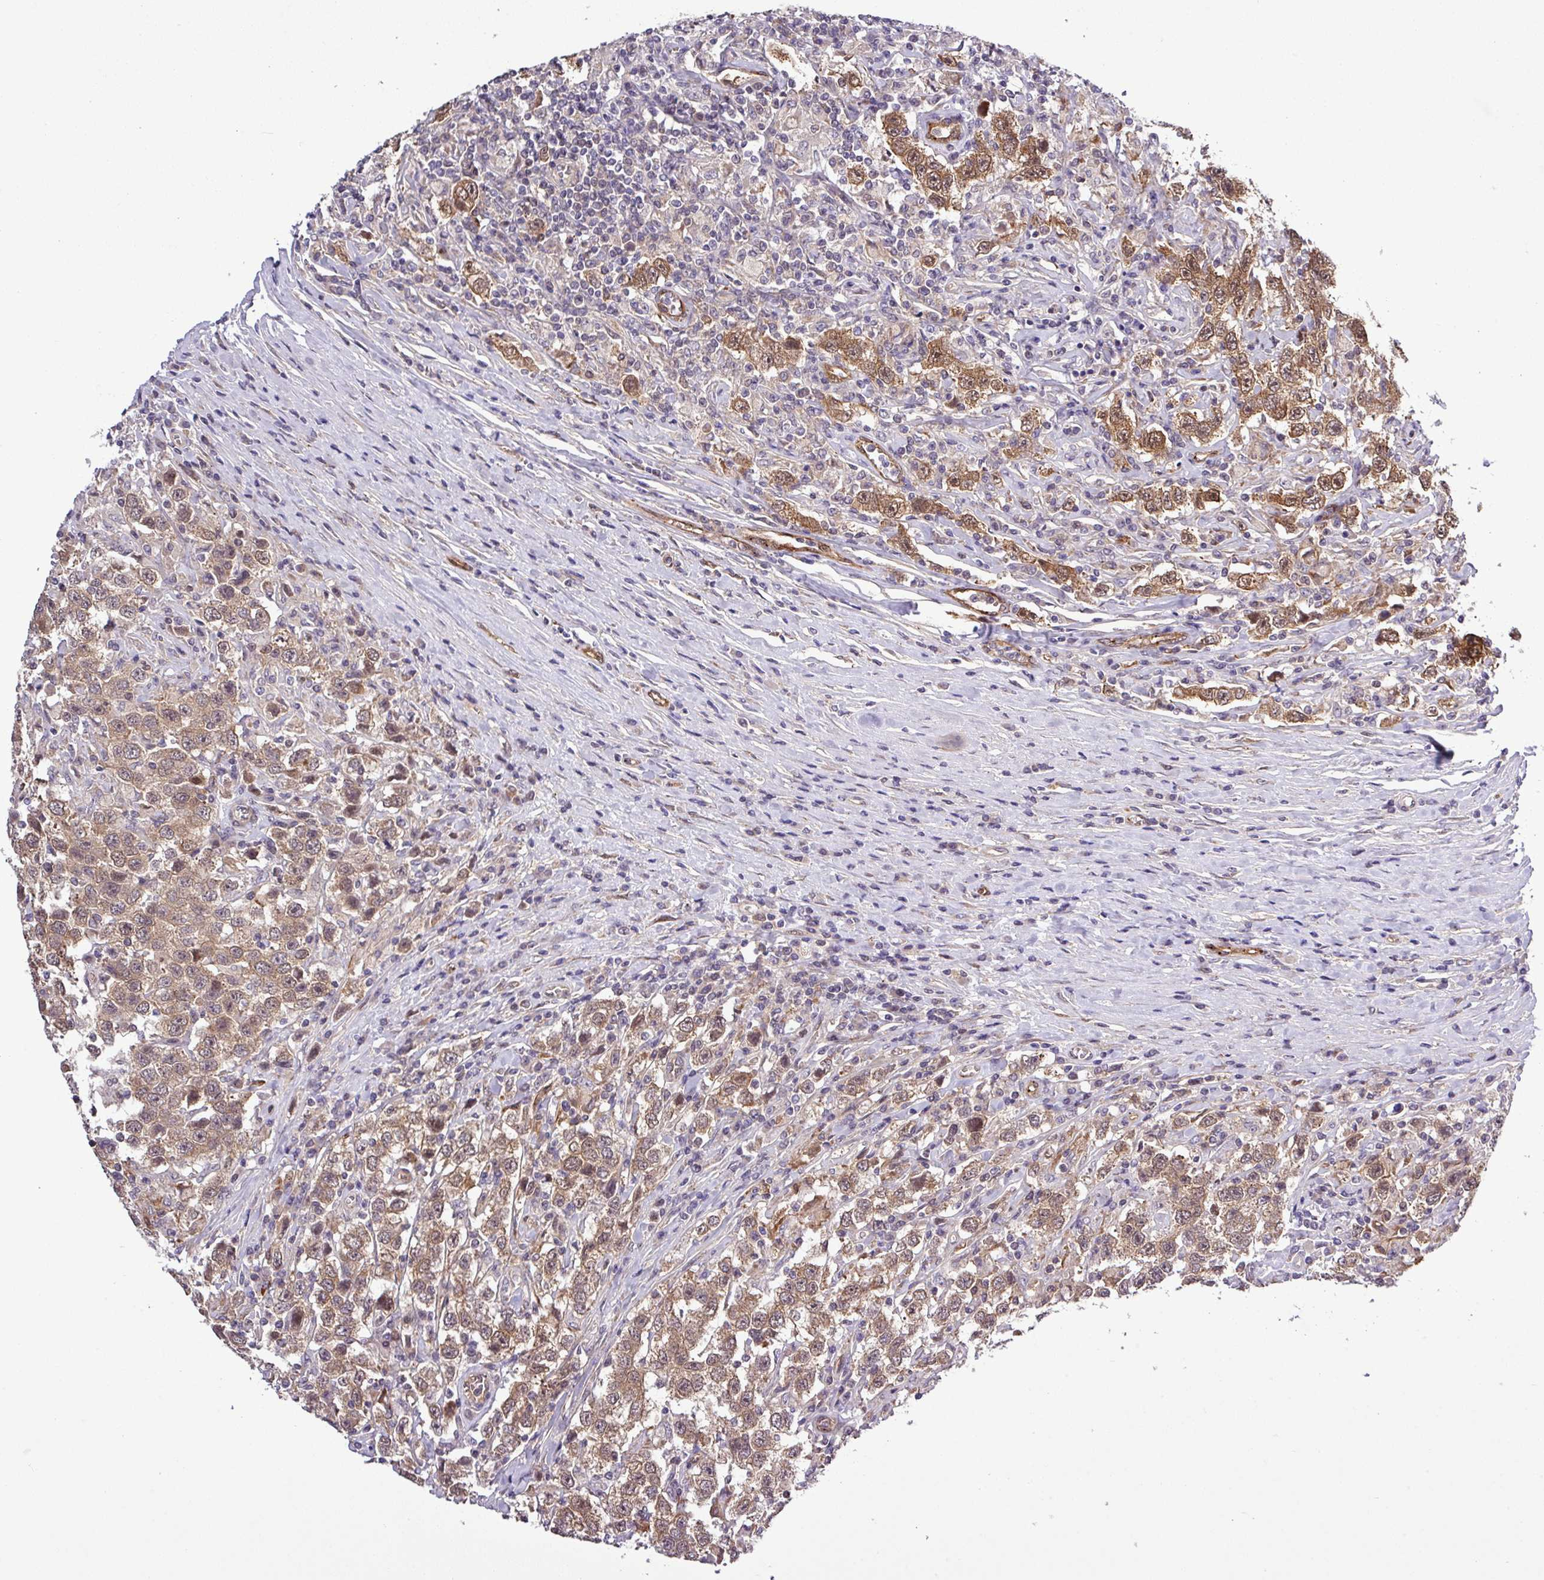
{"staining": {"intensity": "moderate", "quantity": ">75%", "location": "cytoplasmic/membranous,nuclear"}, "tissue": "testis cancer", "cell_type": "Tumor cells", "image_type": "cancer", "snomed": [{"axis": "morphology", "description": "Seminoma, NOS"}, {"axis": "topography", "description": "Testis"}], "caption": "Human testis cancer (seminoma) stained with a protein marker demonstrates moderate staining in tumor cells.", "gene": "CARHSP1", "patient": {"sex": "male", "age": 41}}